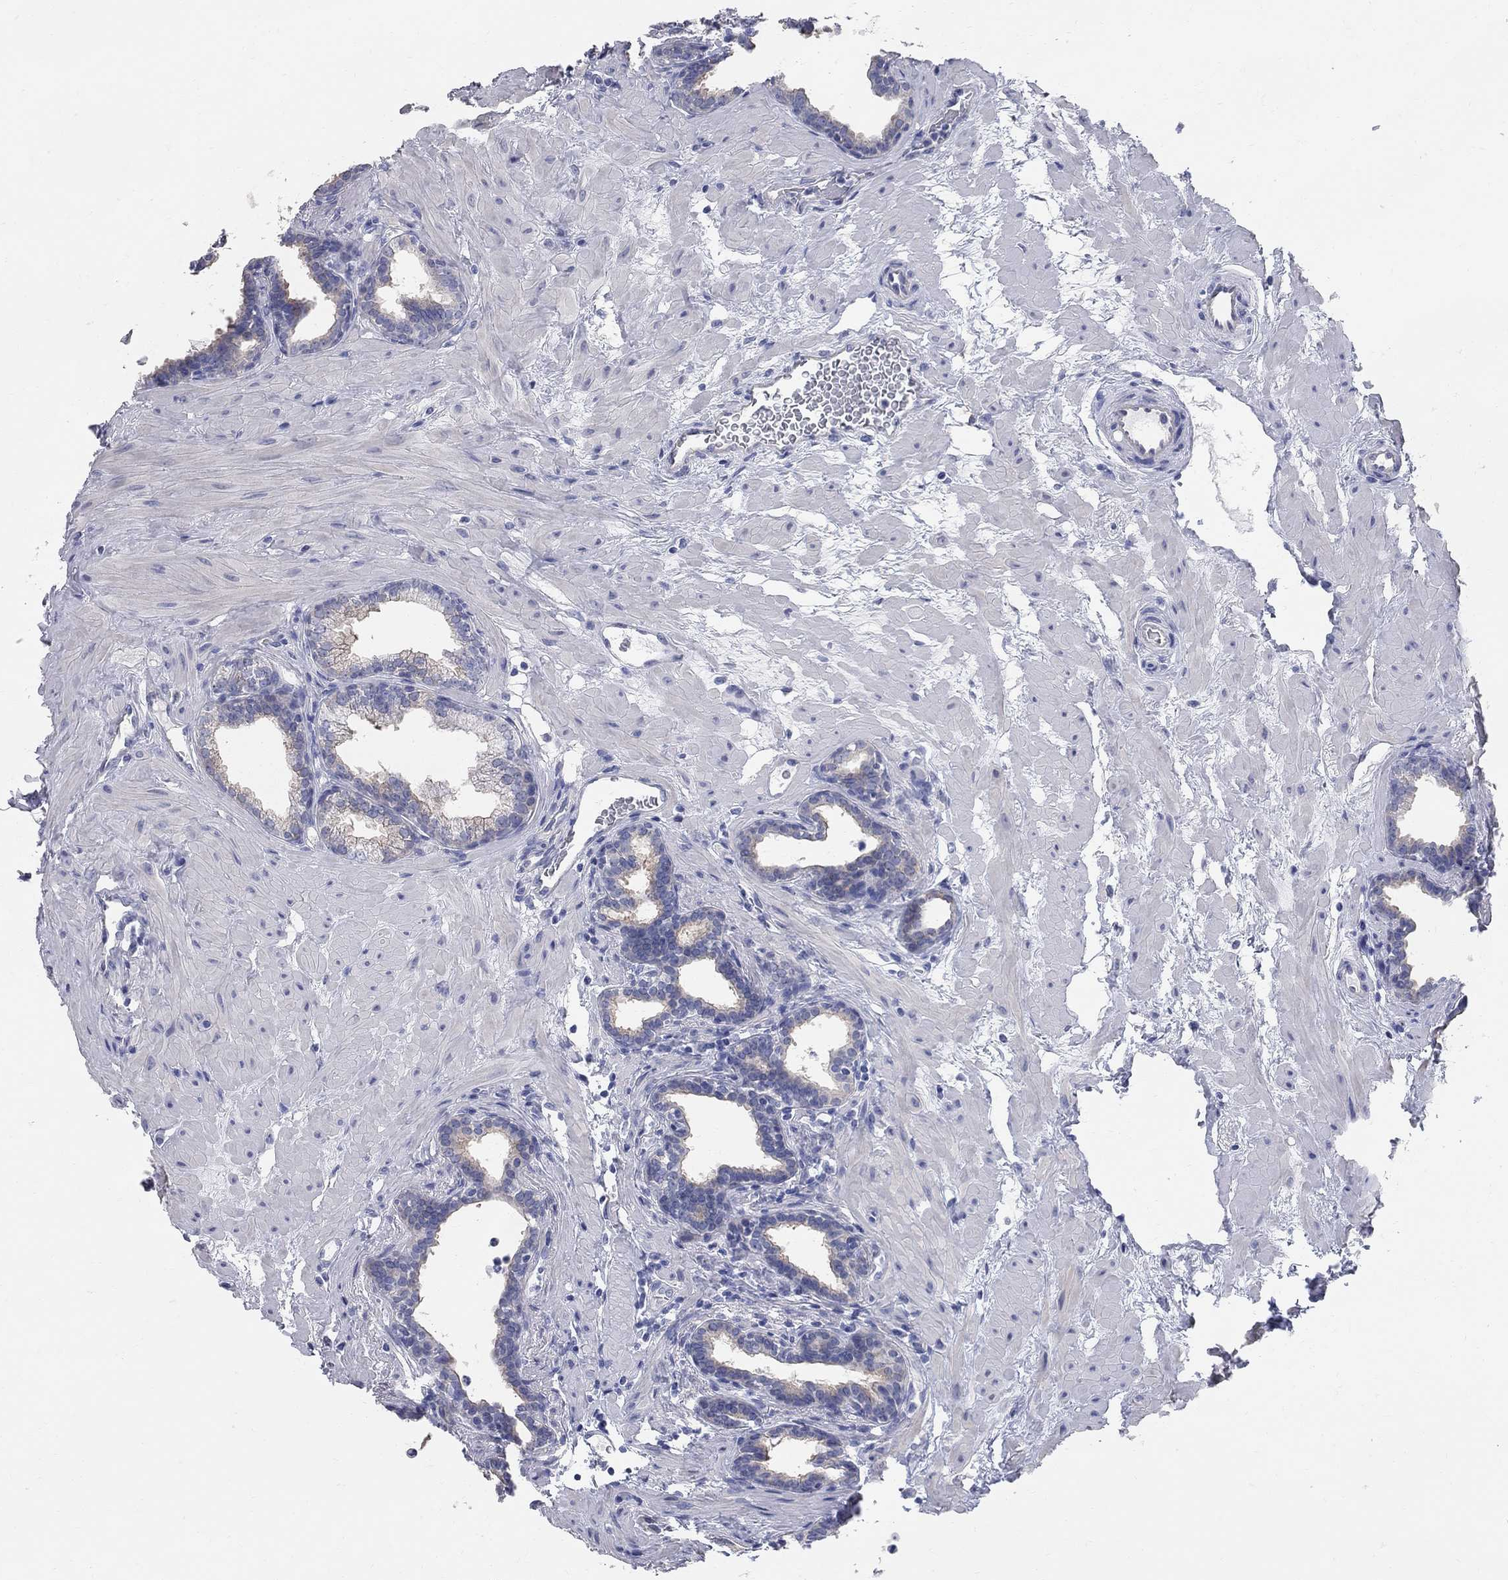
{"staining": {"intensity": "weak", "quantity": "<25%", "location": "cytoplasmic/membranous"}, "tissue": "prostate", "cell_type": "Glandular cells", "image_type": "normal", "snomed": [{"axis": "morphology", "description": "Normal tissue, NOS"}, {"axis": "topography", "description": "Prostate"}], "caption": "This is an immunohistochemistry (IHC) photomicrograph of normal human prostate. There is no expression in glandular cells.", "gene": "AOX1", "patient": {"sex": "male", "age": 37}}